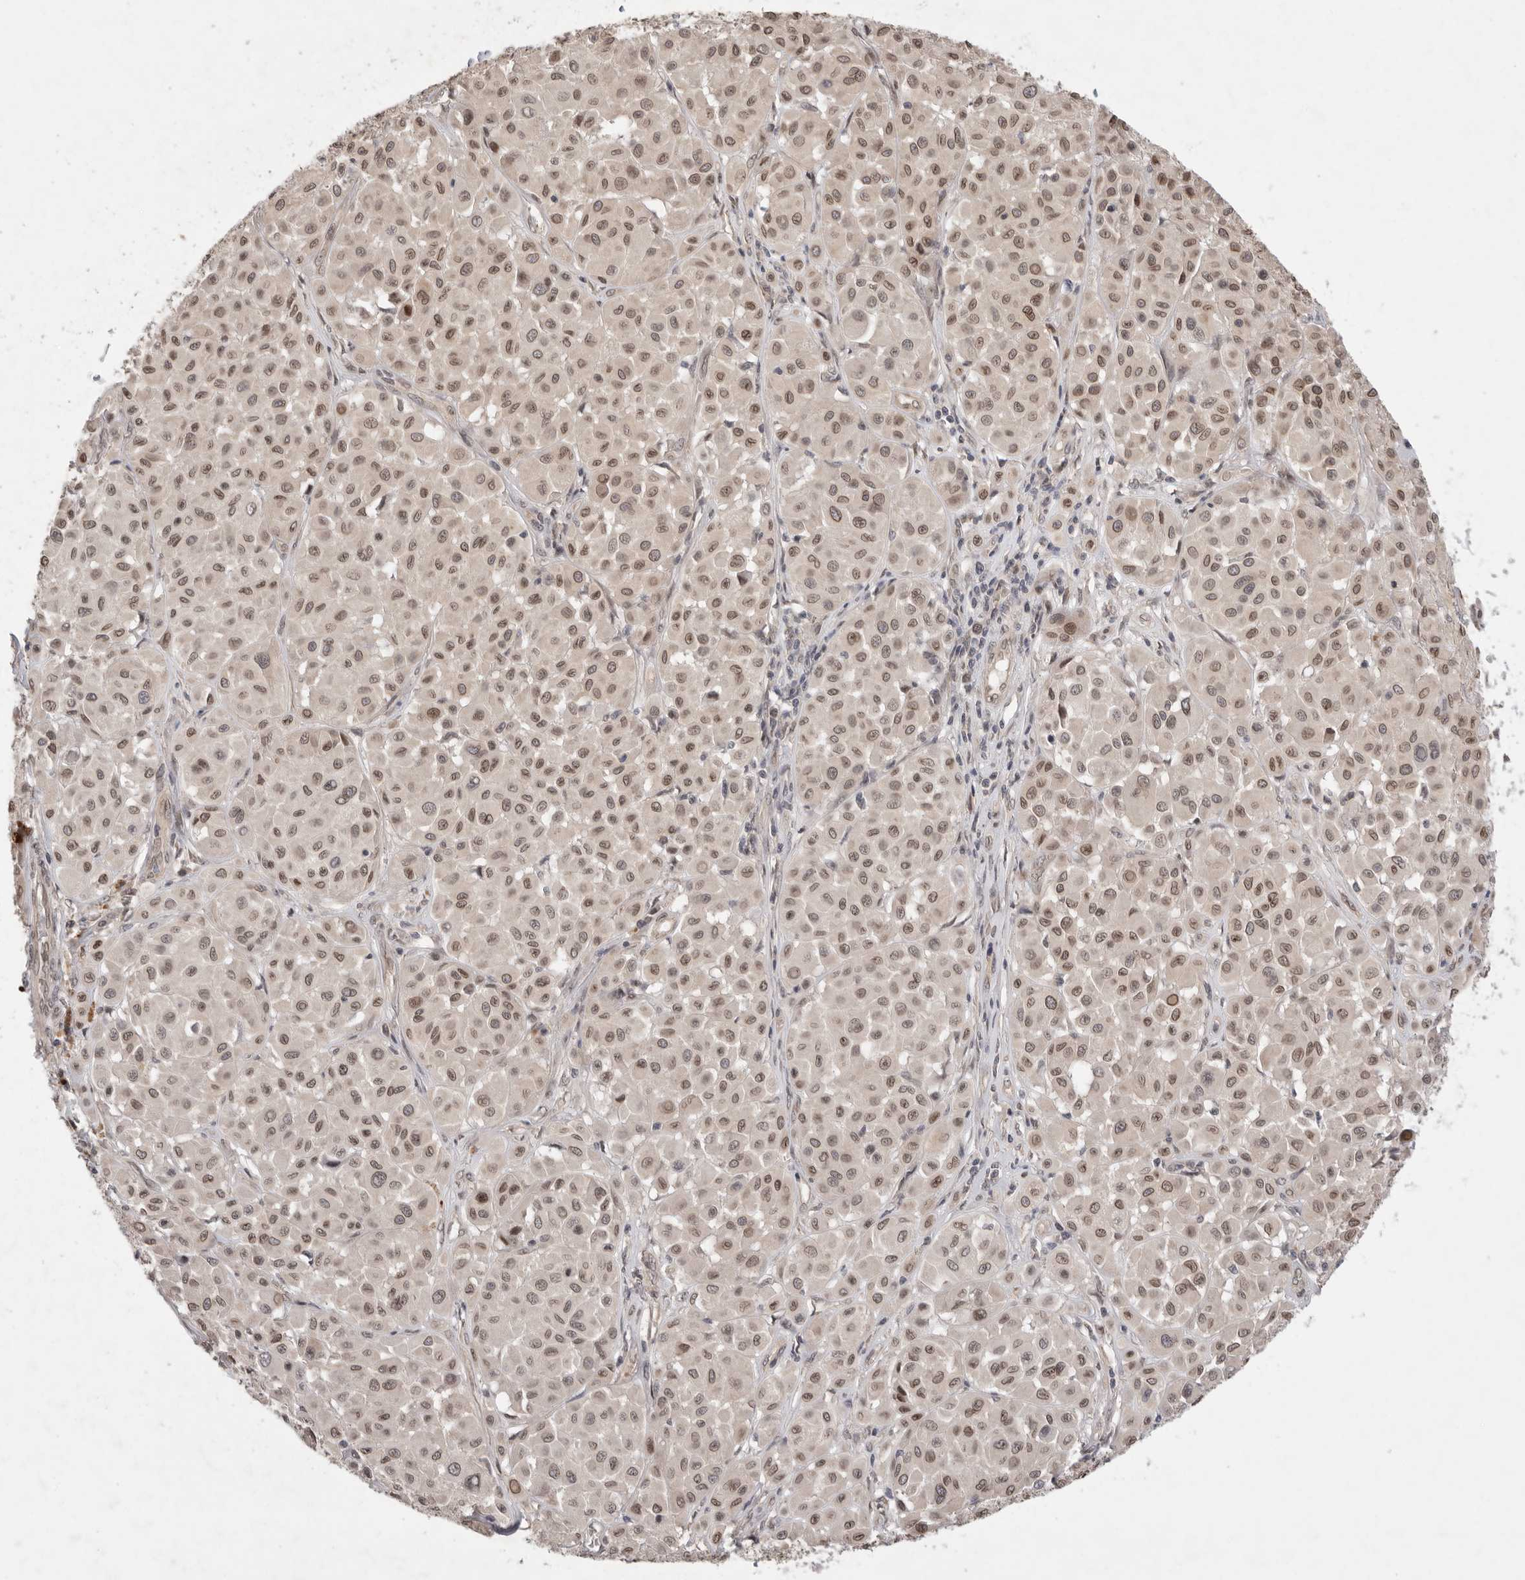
{"staining": {"intensity": "moderate", "quantity": ">75%", "location": "cytoplasmic/membranous,nuclear"}, "tissue": "melanoma", "cell_type": "Tumor cells", "image_type": "cancer", "snomed": [{"axis": "morphology", "description": "Malignant melanoma, Metastatic site"}, {"axis": "topography", "description": "Soft tissue"}], "caption": "IHC (DAB) staining of malignant melanoma (metastatic site) displays moderate cytoplasmic/membranous and nuclear protein staining in about >75% of tumor cells.", "gene": "LEMD3", "patient": {"sex": "male", "age": 41}}